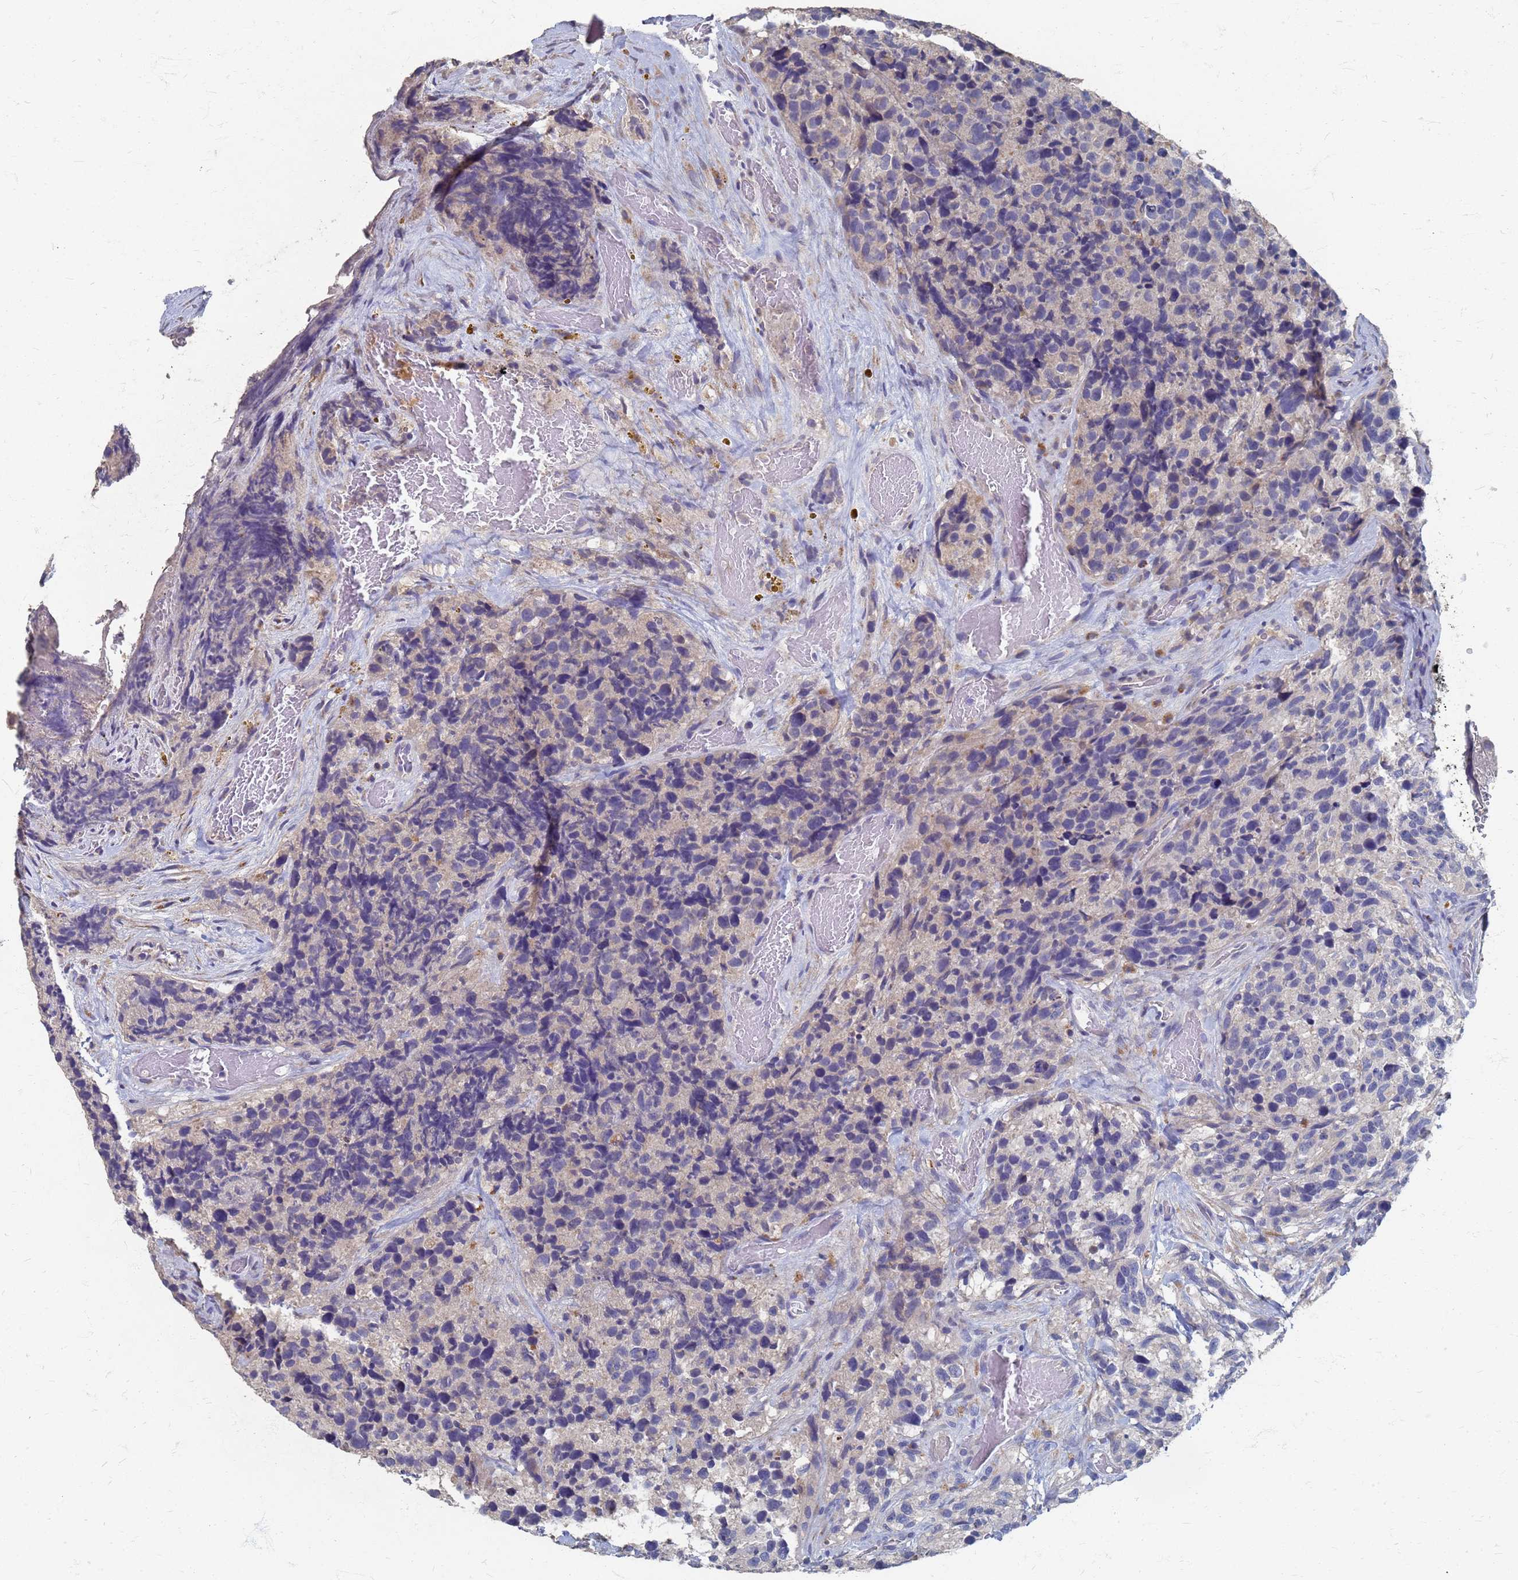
{"staining": {"intensity": "negative", "quantity": "none", "location": "none"}, "tissue": "glioma", "cell_type": "Tumor cells", "image_type": "cancer", "snomed": [{"axis": "morphology", "description": "Glioma, malignant, High grade"}, {"axis": "topography", "description": "Brain"}], "caption": "Malignant high-grade glioma was stained to show a protein in brown. There is no significant staining in tumor cells.", "gene": "KRCC1", "patient": {"sex": "male", "age": 69}}